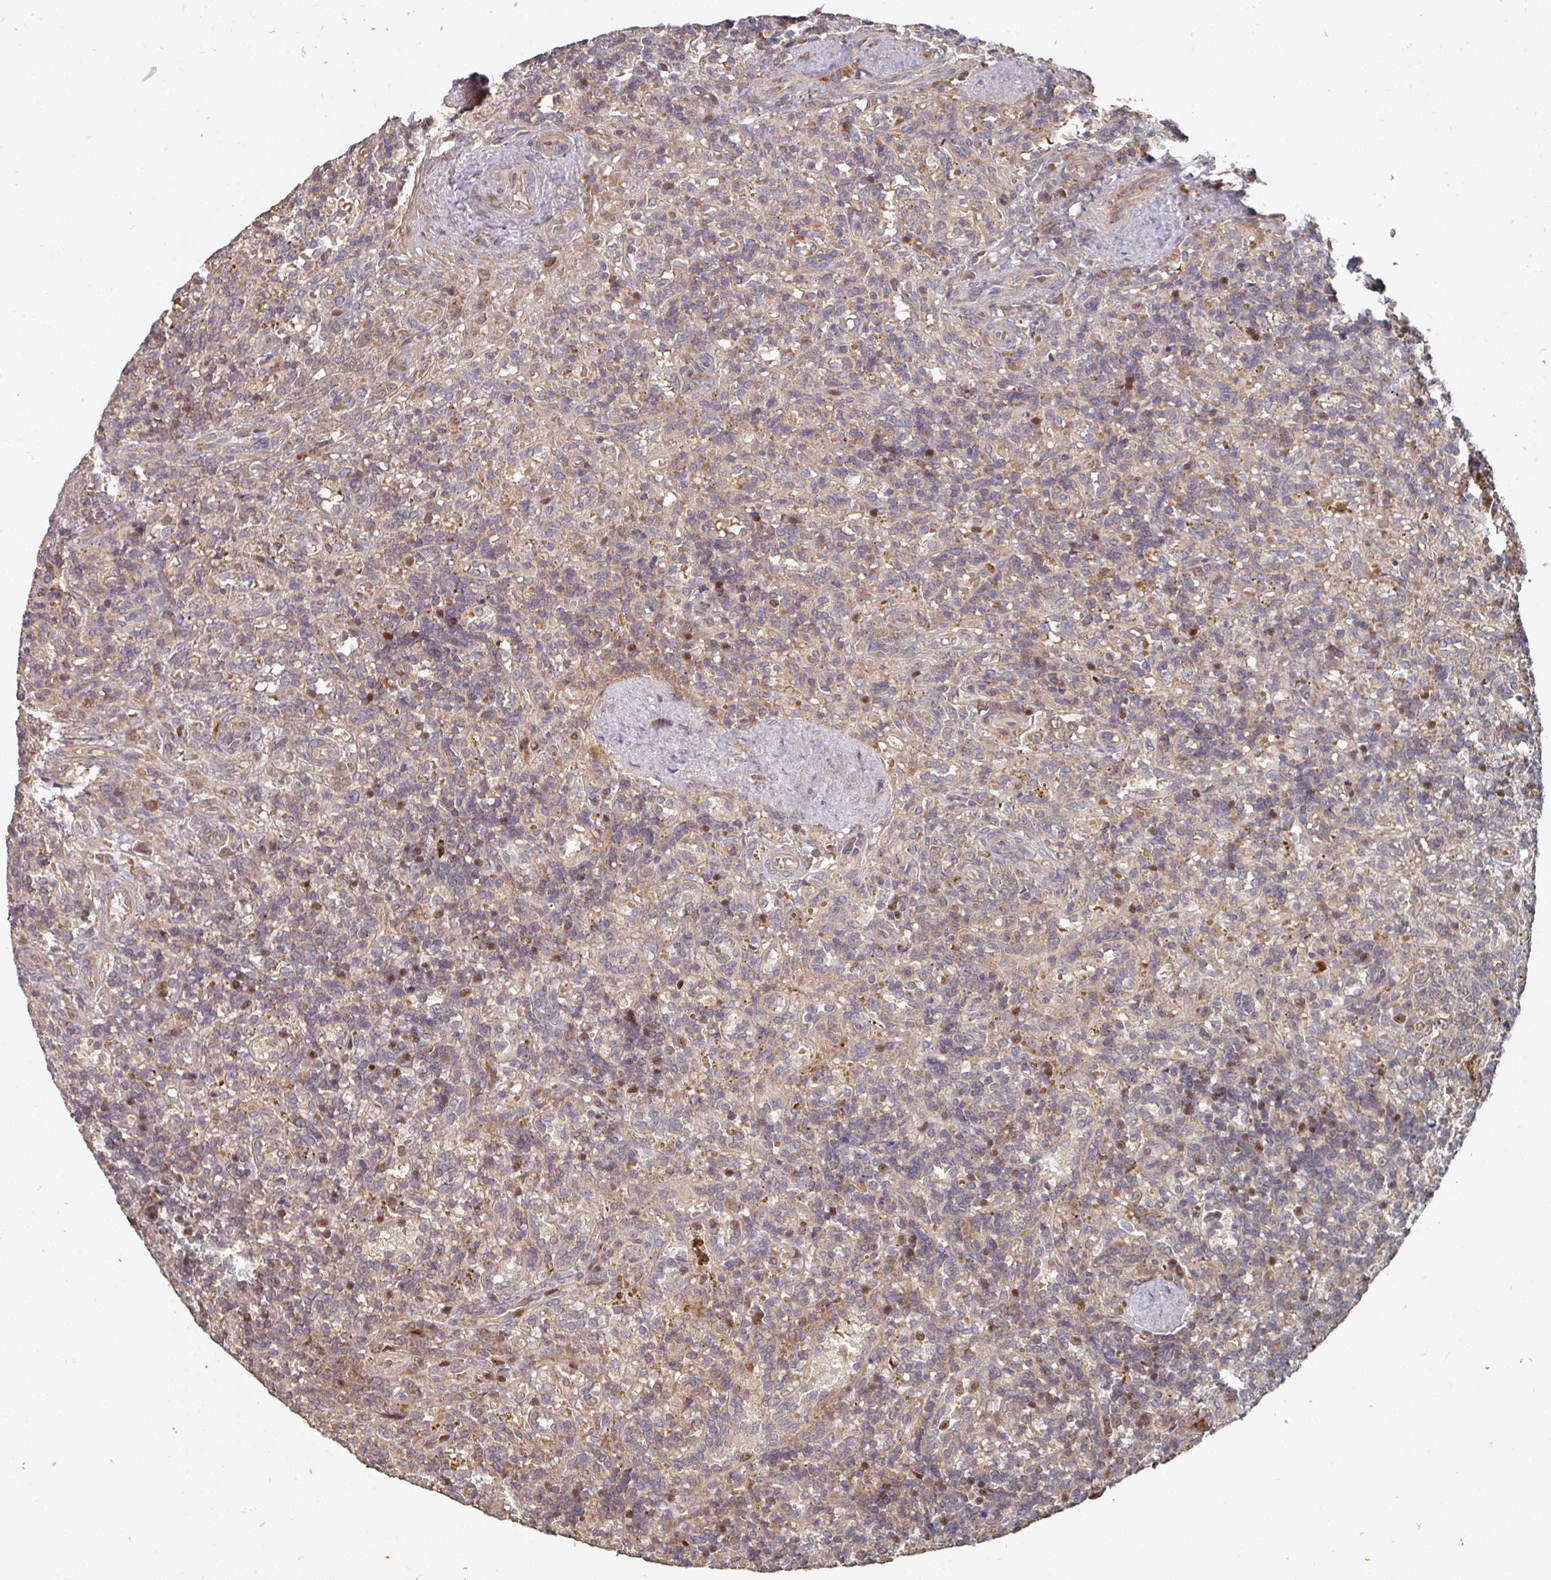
{"staining": {"intensity": "weak", "quantity": "<25%", "location": "cytoplasmic/membranous"}, "tissue": "lymphoma", "cell_type": "Tumor cells", "image_type": "cancer", "snomed": [{"axis": "morphology", "description": "Malignant lymphoma, non-Hodgkin's type, Low grade"}, {"axis": "topography", "description": "Spleen"}], "caption": "Tumor cells are negative for brown protein staining in lymphoma. Brightfield microscopy of immunohistochemistry stained with DAB (brown) and hematoxylin (blue), captured at high magnification.", "gene": "CA7", "patient": {"sex": "male", "age": 67}}